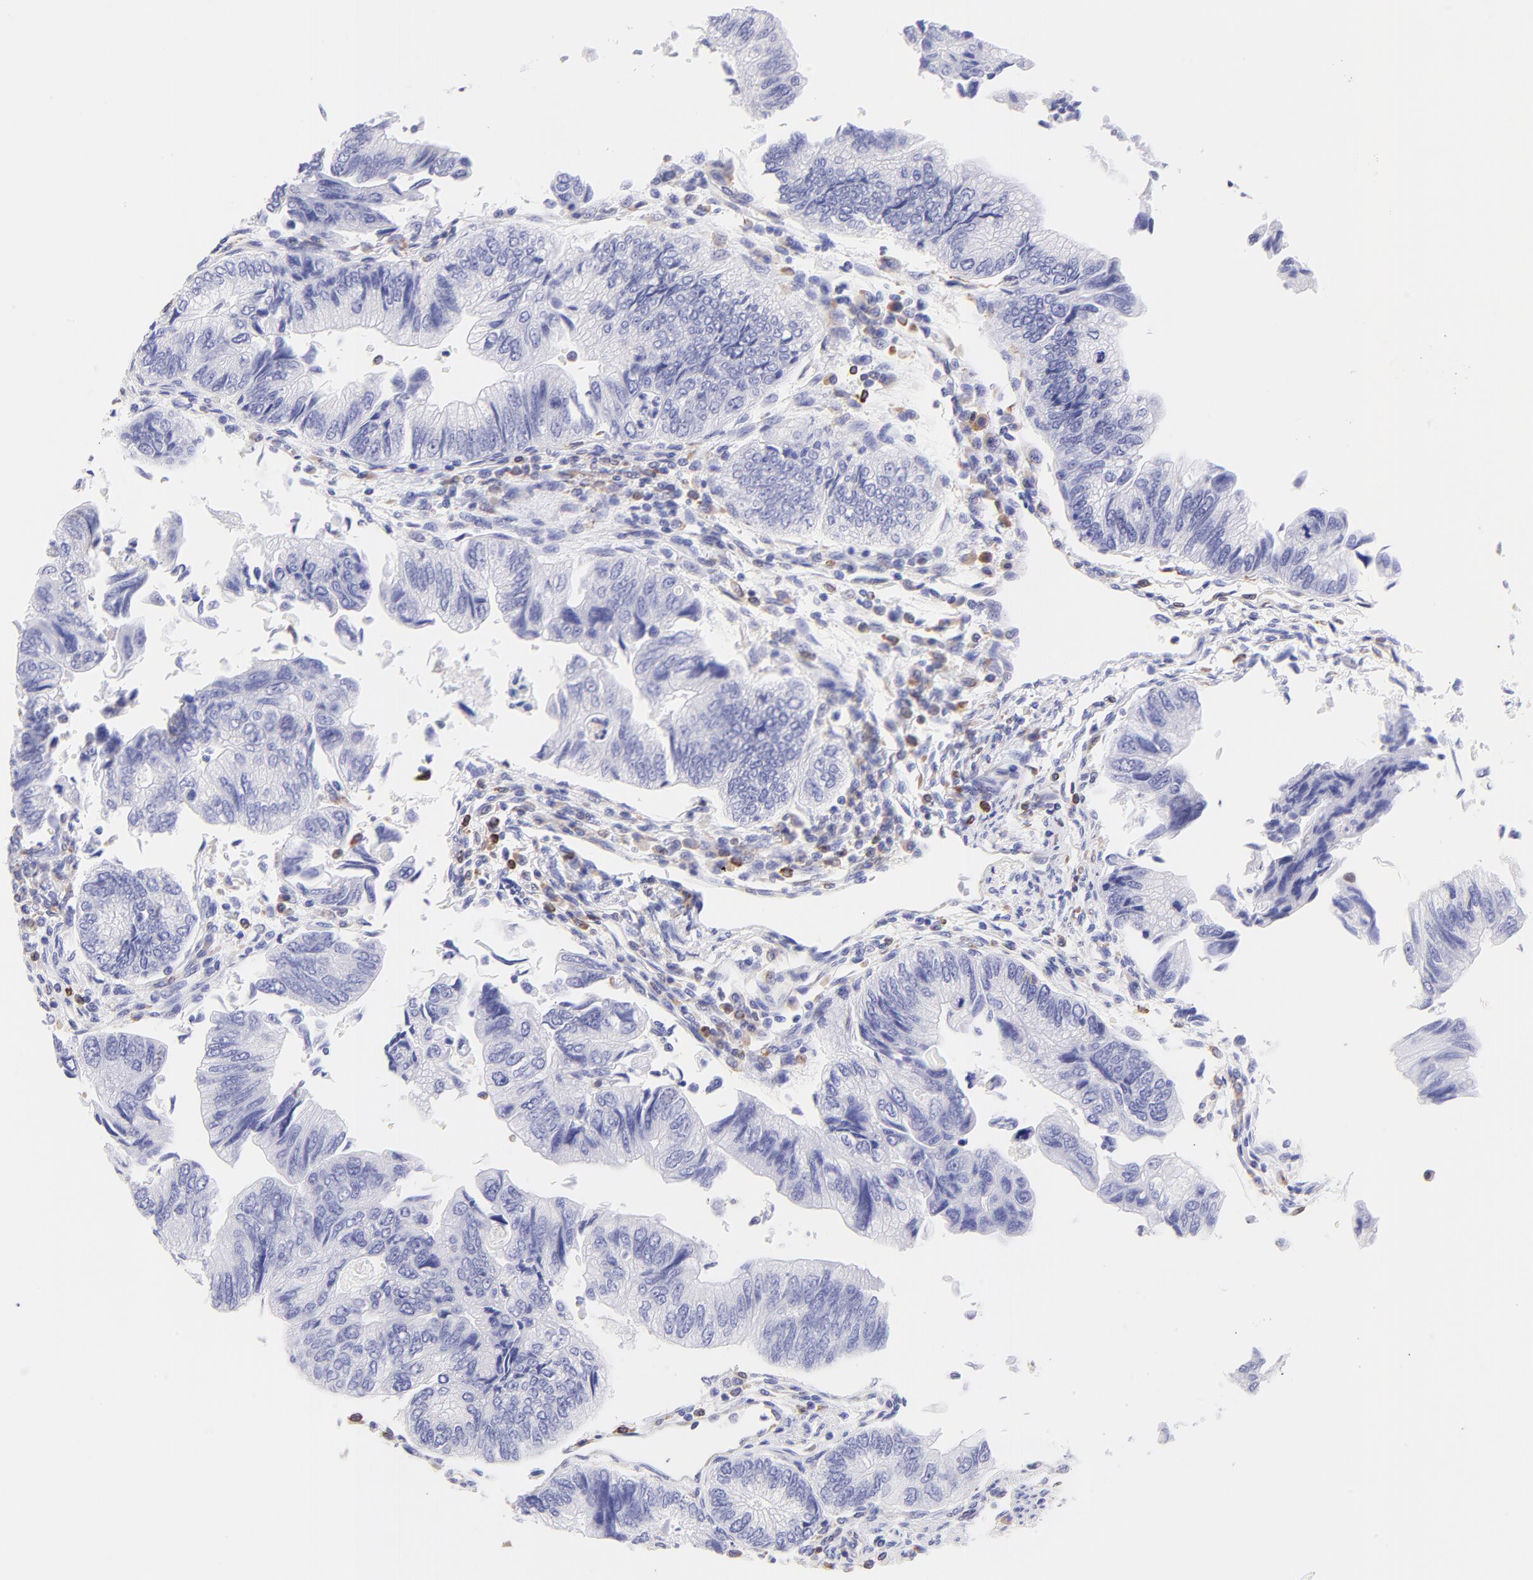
{"staining": {"intensity": "negative", "quantity": "none", "location": "none"}, "tissue": "colorectal cancer", "cell_type": "Tumor cells", "image_type": "cancer", "snomed": [{"axis": "morphology", "description": "Adenocarcinoma, NOS"}, {"axis": "topography", "description": "Colon"}], "caption": "Immunohistochemistry (IHC) image of colorectal adenocarcinoma stained for a protein (brown), which shows no positivity in tumor cells.", "gene": "IRAG2", "patient": {"sex": "female", "age": 11}}